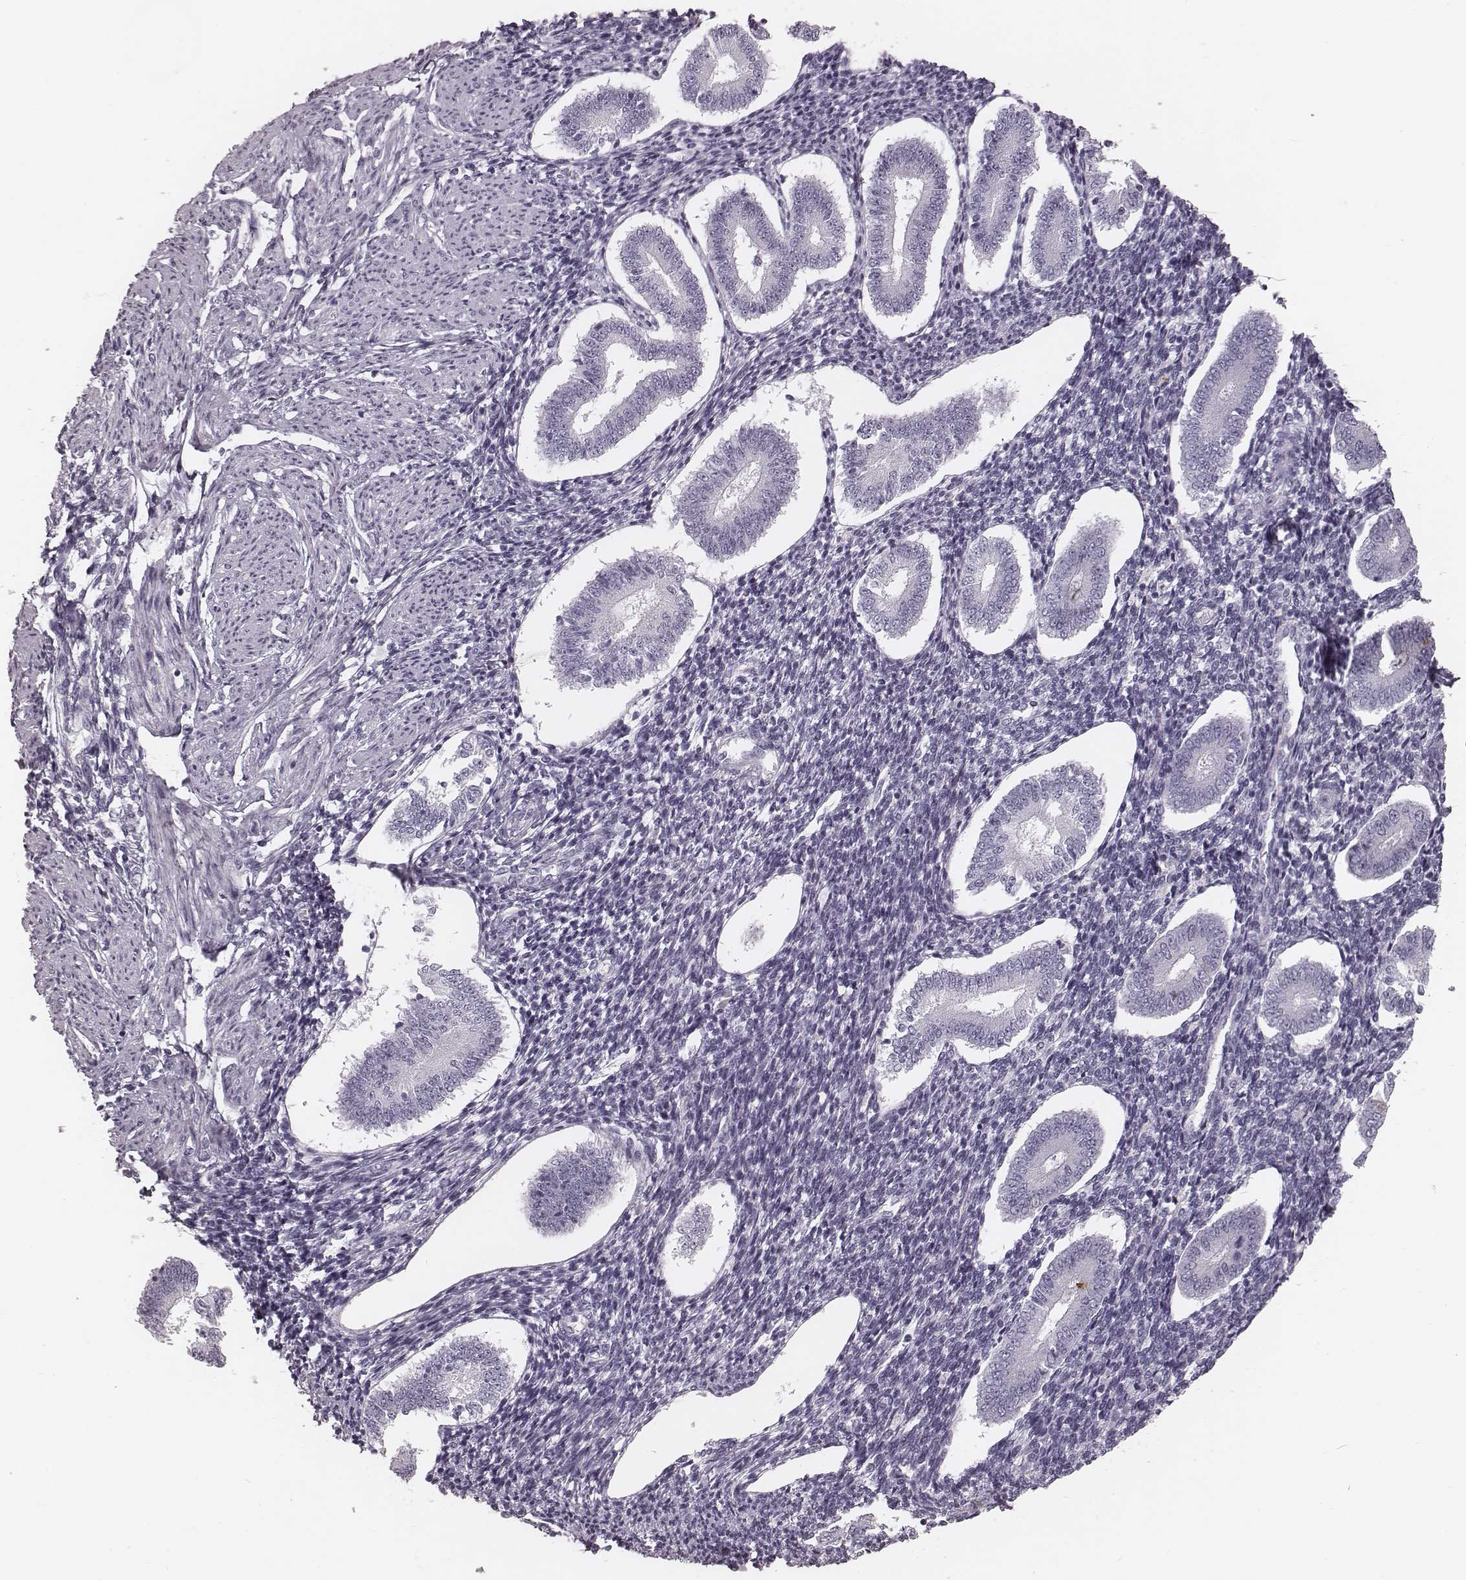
{"staining": {"intensity": "negative", "quantity": "none", "location": "none"}, "tissue": "endometrium", "cell_type": "Cells in endometrial stroma", "image_type": "normal", "snomed": [{"axis": "morphology", "description": "Normal tissue, NOS"}, {"axis": "topography", "description": "Endometrium"}], "caption": "This is an immunohistochemistry (IHC) image of unremarkable human endometrium. There is no staining in cells in endometrial stroma.", "gene": "SPA17", "patient": {"sex": "female", "age": 40}}